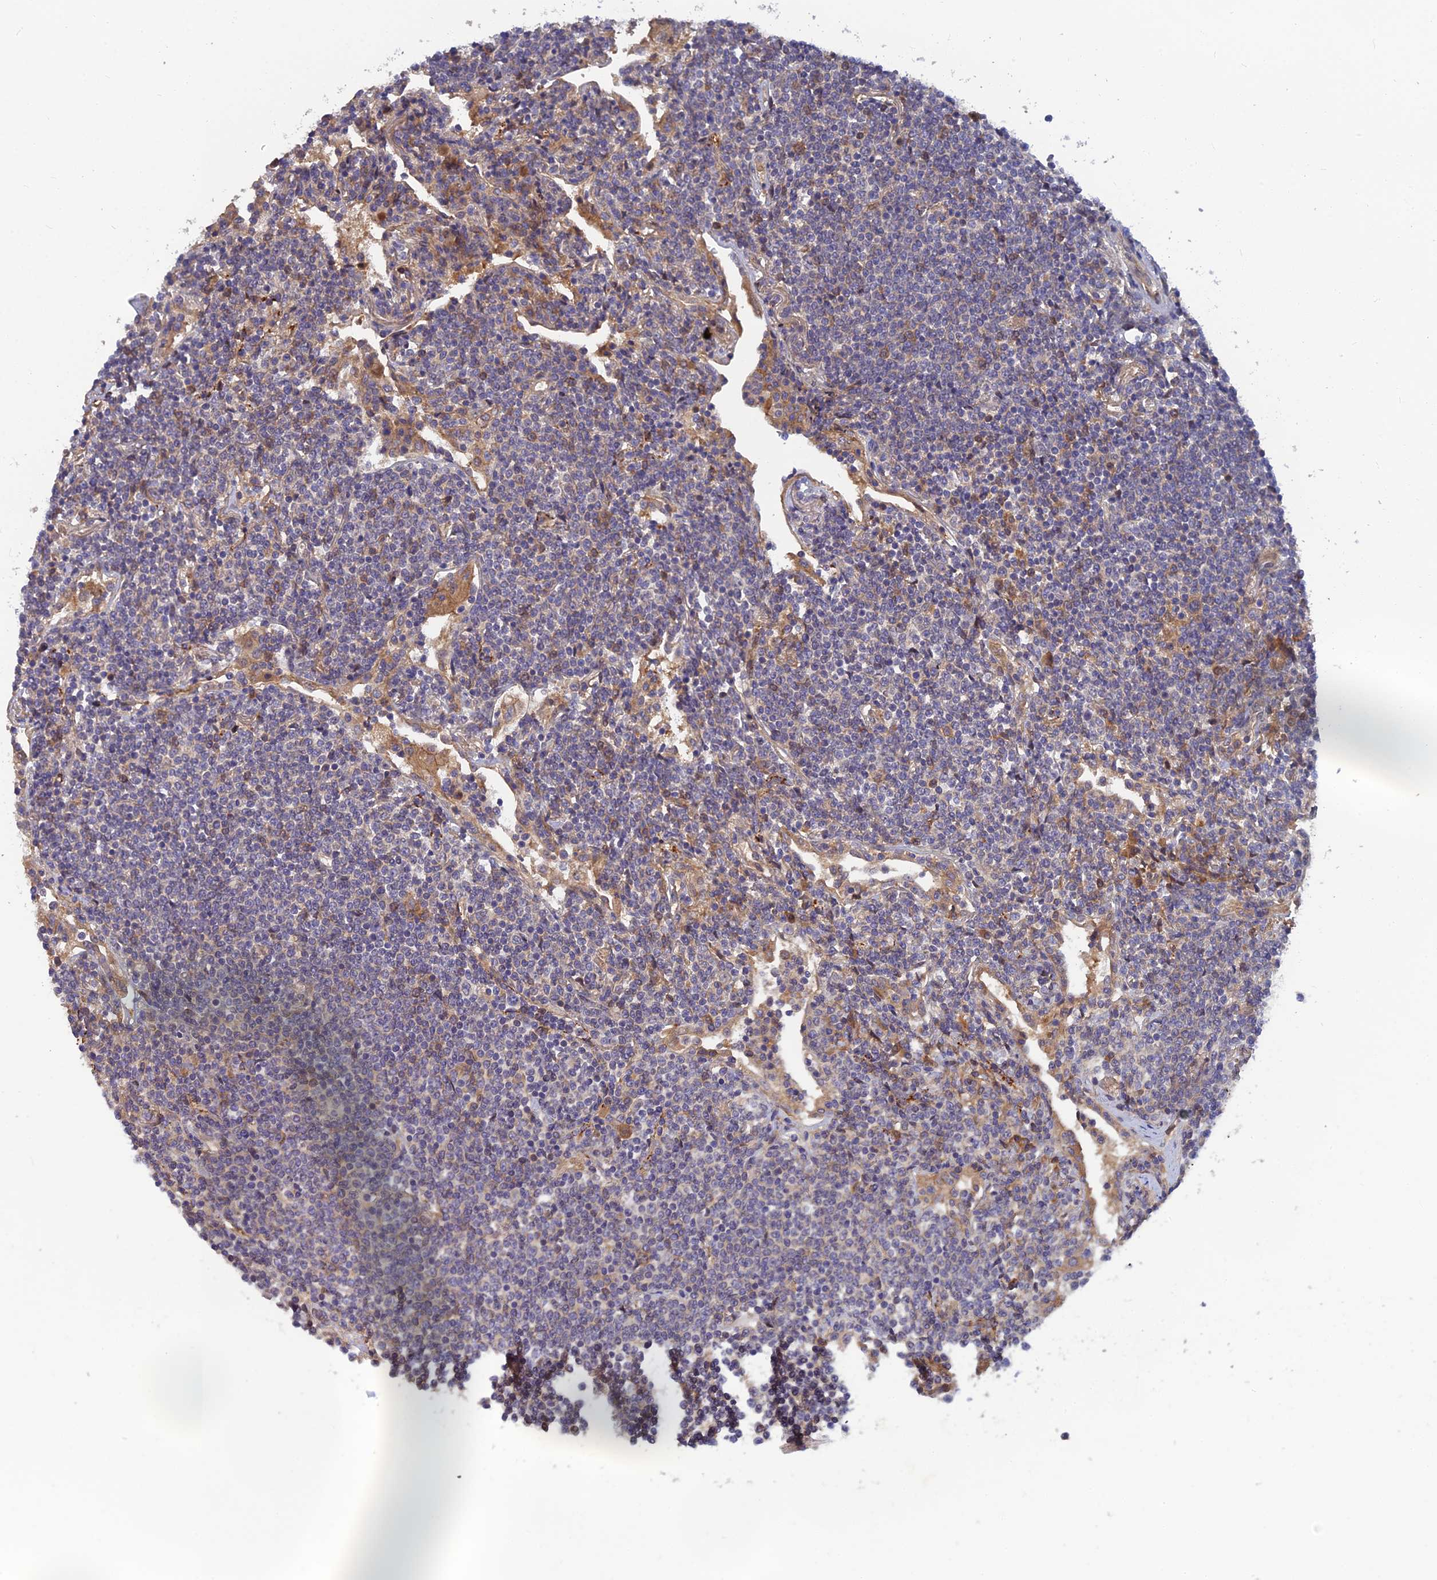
{"staining": {"intensity": "negative", "quantity": "none", "location": "none"}, "tissue": "lymphoma", "cell_type": "Tumor cells", "image_type": "cancer", "snomed": [{"axis": "morphology", "description": "Malignant lymphoma, non-Hodgkin's type, Low grade"}, {"axis": "topography", "description": "Lung"}], "caption": "High power microscopy image of an immunohistochemistry (IHC) histopathology image of low-grade malignant lymphoma, non-Hodgkin's type, revealing no significant positivity in tumor cells.", "gene": "FAM151B", "patient": {"sex": "female", "age": 71}}